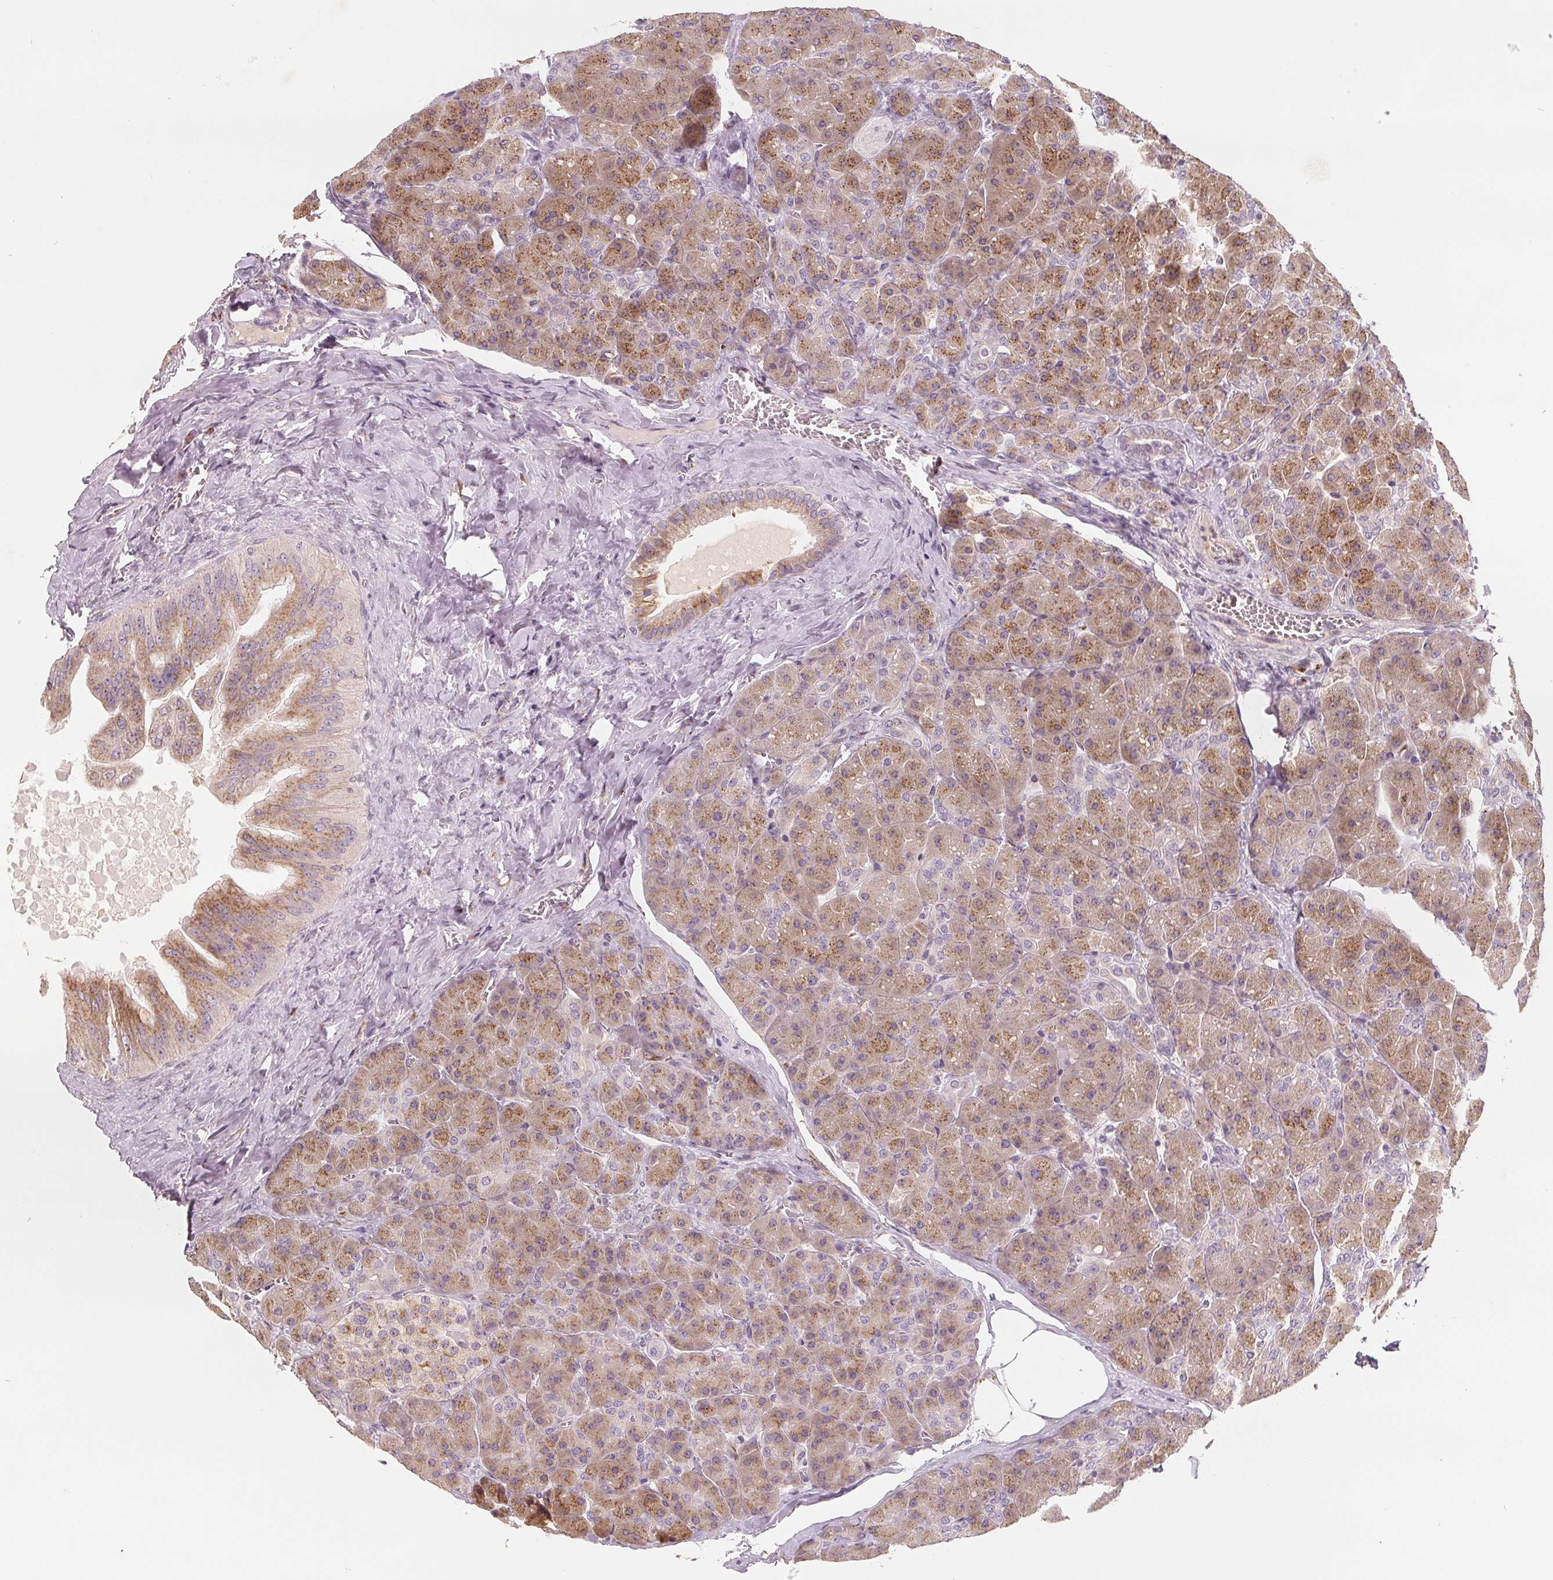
{"staining": {"intensity": "moderate", "quantity": "25%-75%", "location": "cytoplasmic/membranous"}, "tissue": "pancreas", "cell_type": "Exocrine glandular cells", "image_type": "normal", "snomed": [{"axis": "morphology", "description": "Normal tissue, NOS"}, {"axis": "topography", "description": "Pancreas"}], "caption": "Immunohistochemical staining of benign human pancreas demonstrates medium levels of moderate cytoplasmic/membranous positivity in approximately 25%-75% of exocrine glandular cells. The staining was performed using DAB to visualize the protein expression in brown, while the nuclei were stained in blue with hematoxylin (Magnification: 20x).", "gene": "TMSB15B", "patient": {"sex": "male", "age": 55}}